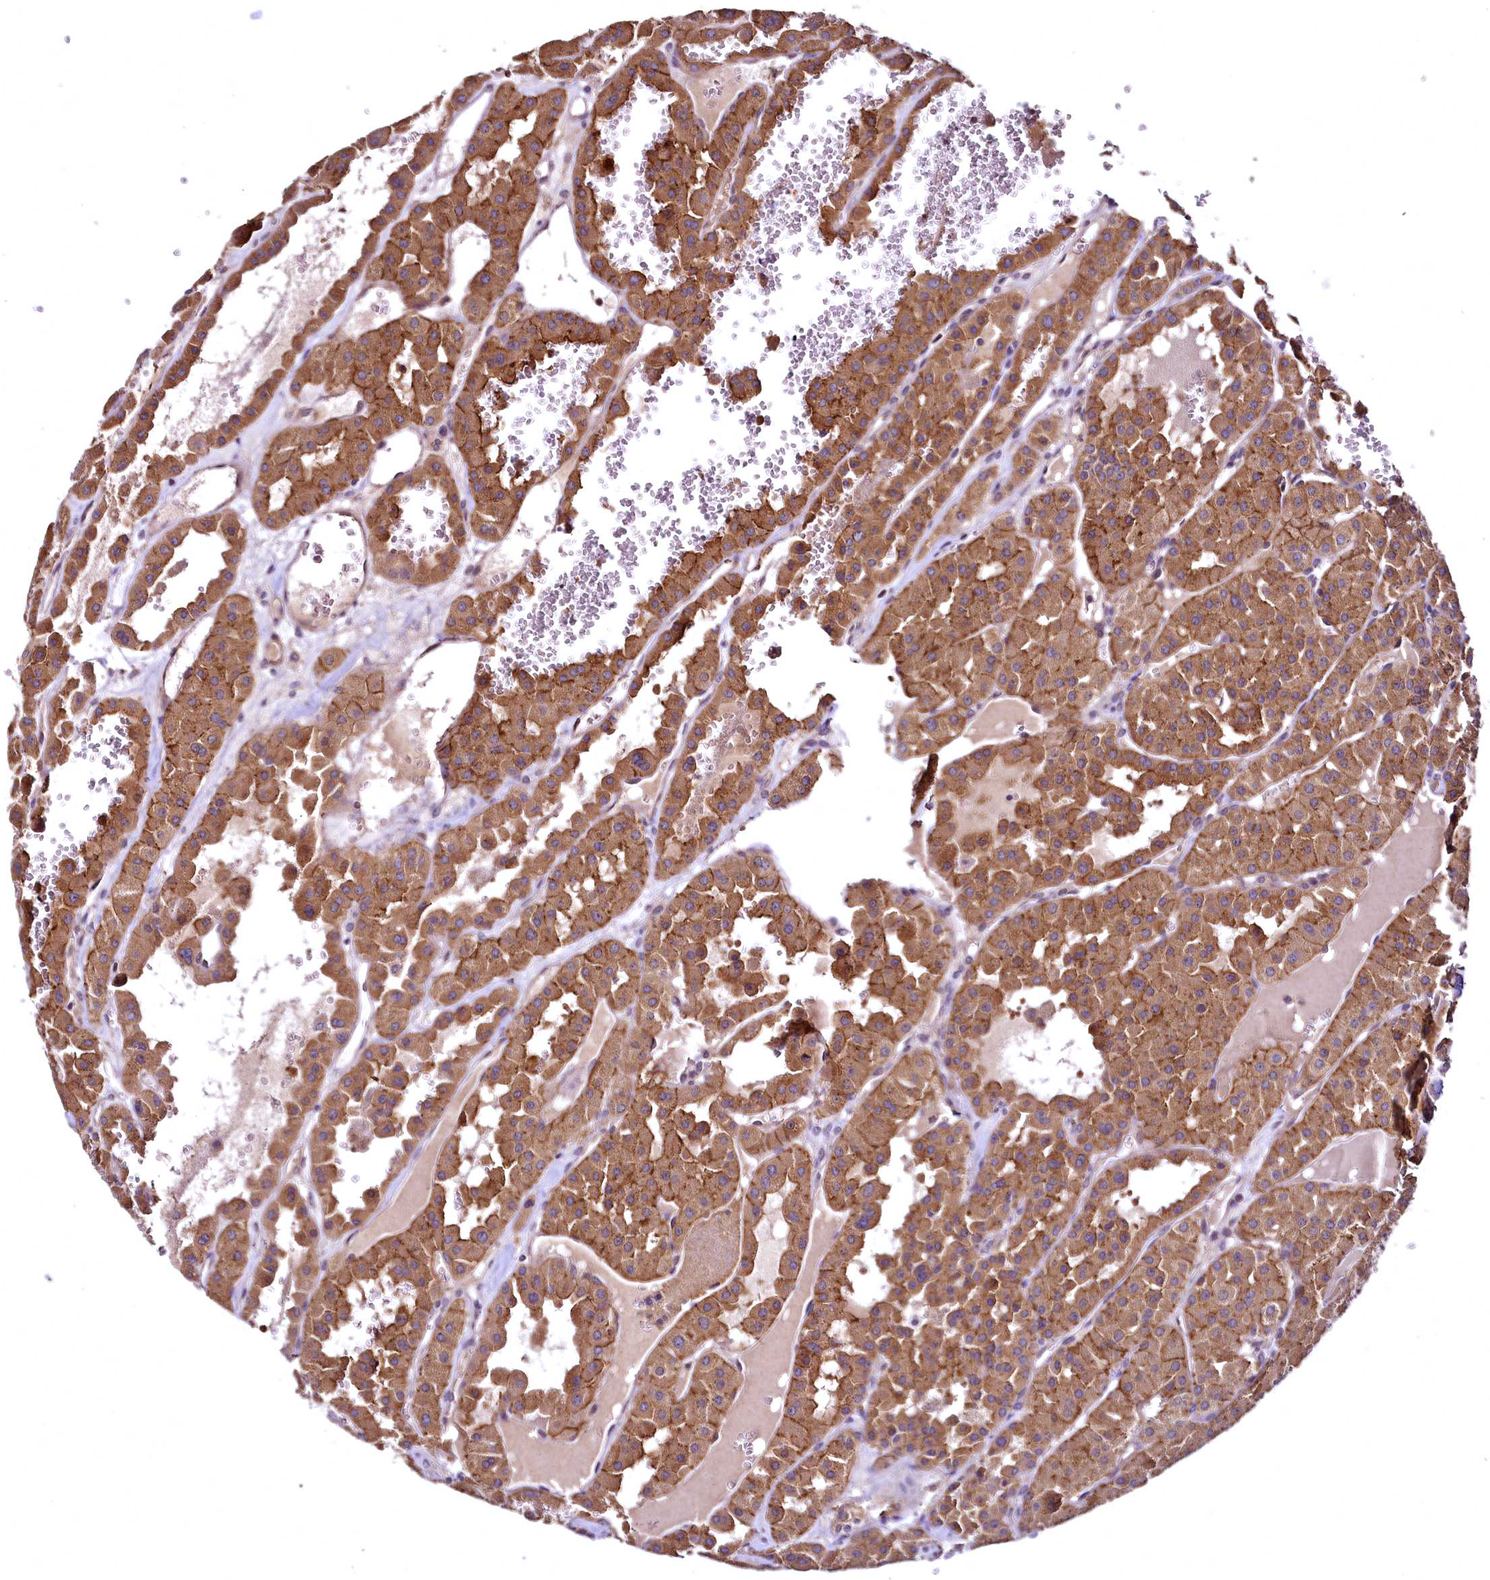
{"staining": {"intensity": "strong", "quantity": ">75%", "location": "cytoplasmic/membranous"}, "tissue": "renal cancer", "cell_type": "Tumor cells", "image_type": "cancer", "snomed": [{"axis": "morphology", "description": "Carcinoma, NOS"}, {"axis": "topography", "description": "Kidney"}], "caption": "Protein staining displays strong cytoplasmic/membranous expression in approximately >75% of tumor cells in carcinoma (renal).", "gene": "TBCEL", "patient": {"sex": "female", "age": 75}}